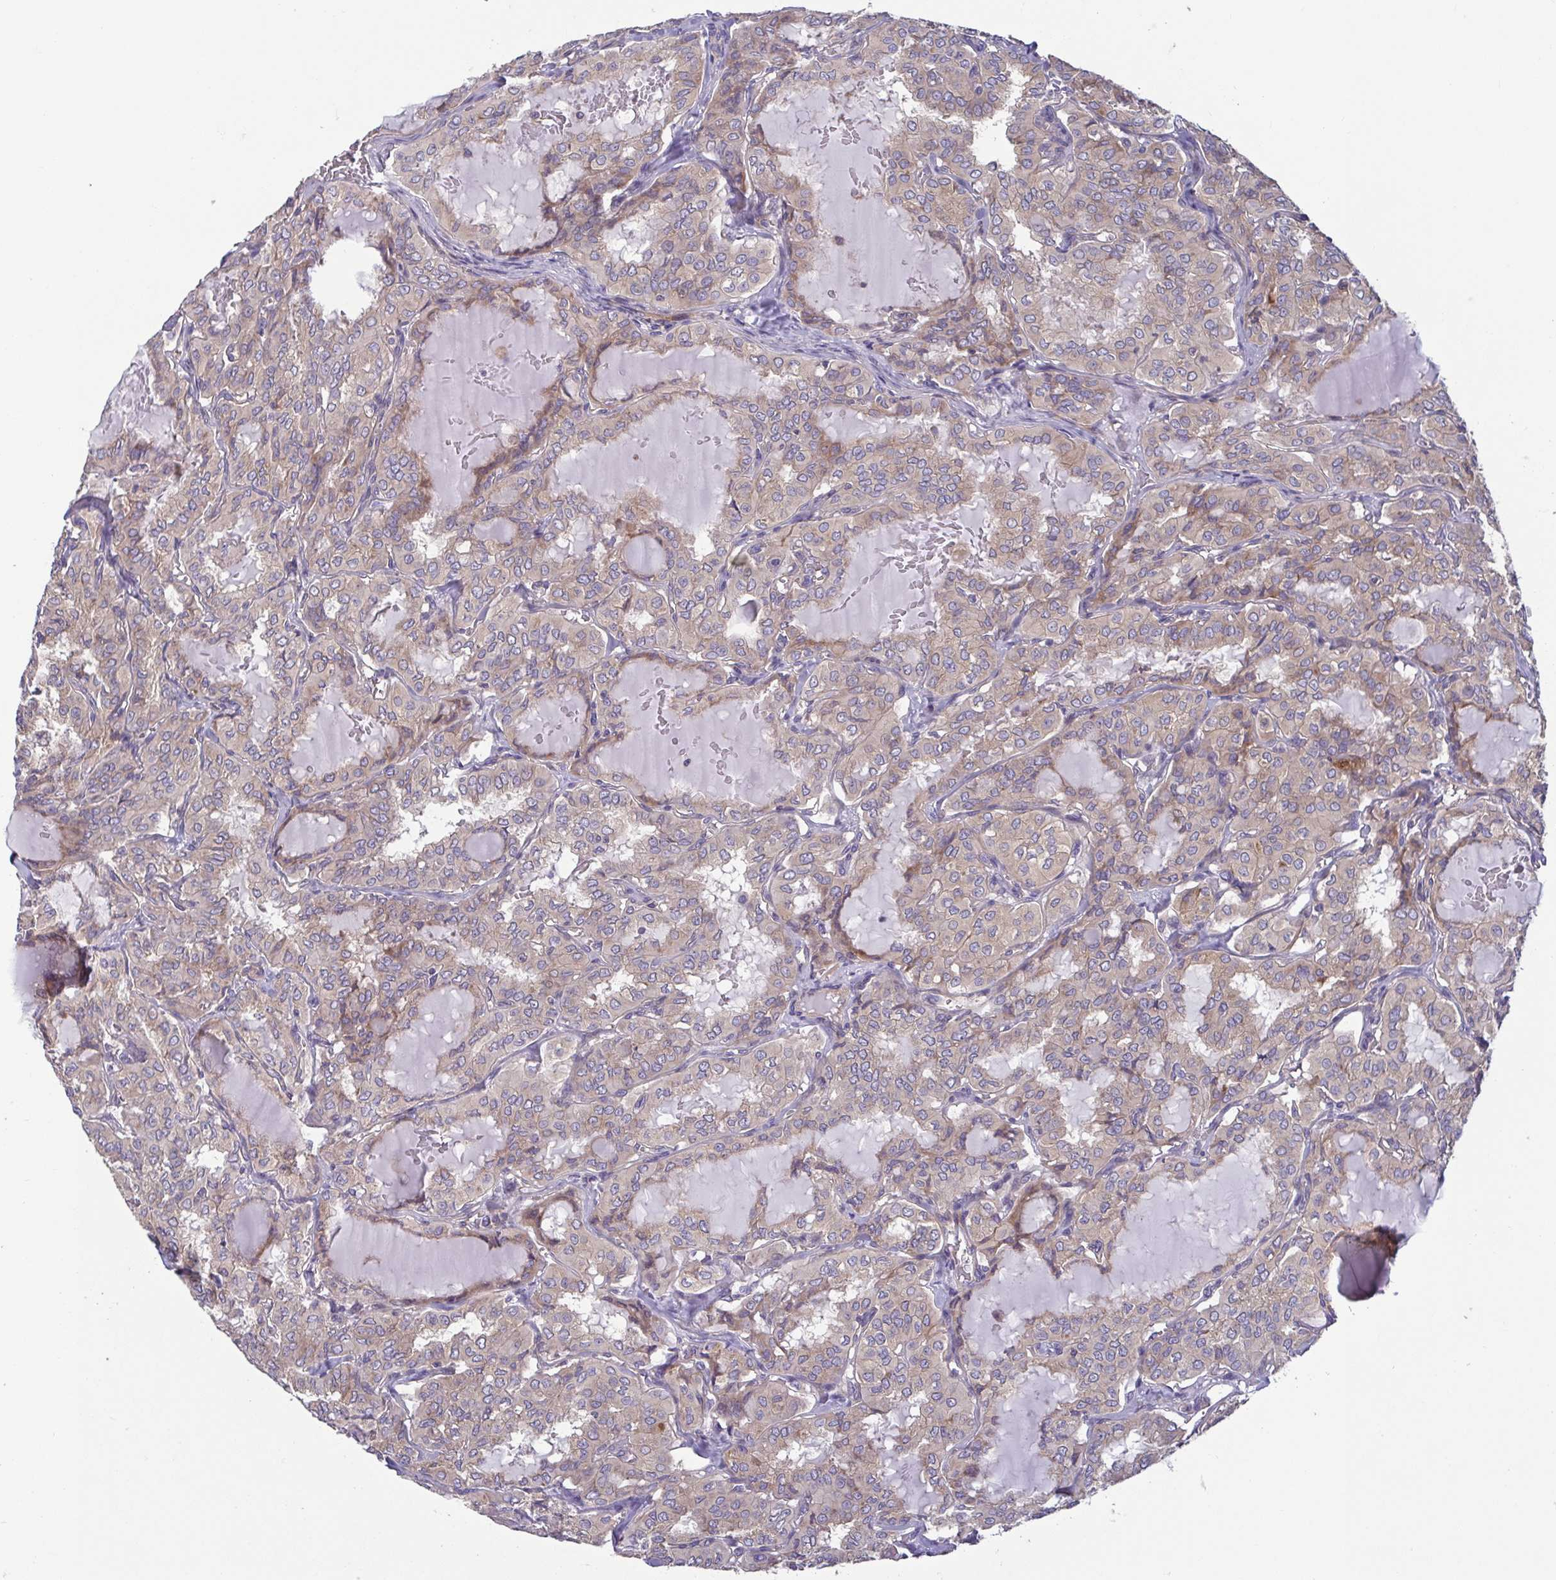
{"staining": {"intensity": "weak", "quantity": ">75%", "location": "cytoplasmic/membranous"}, "tissue": "thyroid cancer", "cell_type": "Tumor cells", "image_type": "cancer", "snomed": [{"axis": "morphology", "description": "Papillary adenocarcinoma, NOS"}, {"axis": "topography", "description": "Thyroid gland"}], "caption": "IHC photomicrograph of neoplastic tissue: human papillary adenocarcinoma (thyroid) stained using immunohistochemistry (IHC) demonstrates low levels of weak protein expression localized specifically in the cytoplasmic/membranous of tumor cells, appearing as a cytoplasmic/membranous brown color.", "gene": "LMF2", "patient": {"sex": "male", "age": 20}}